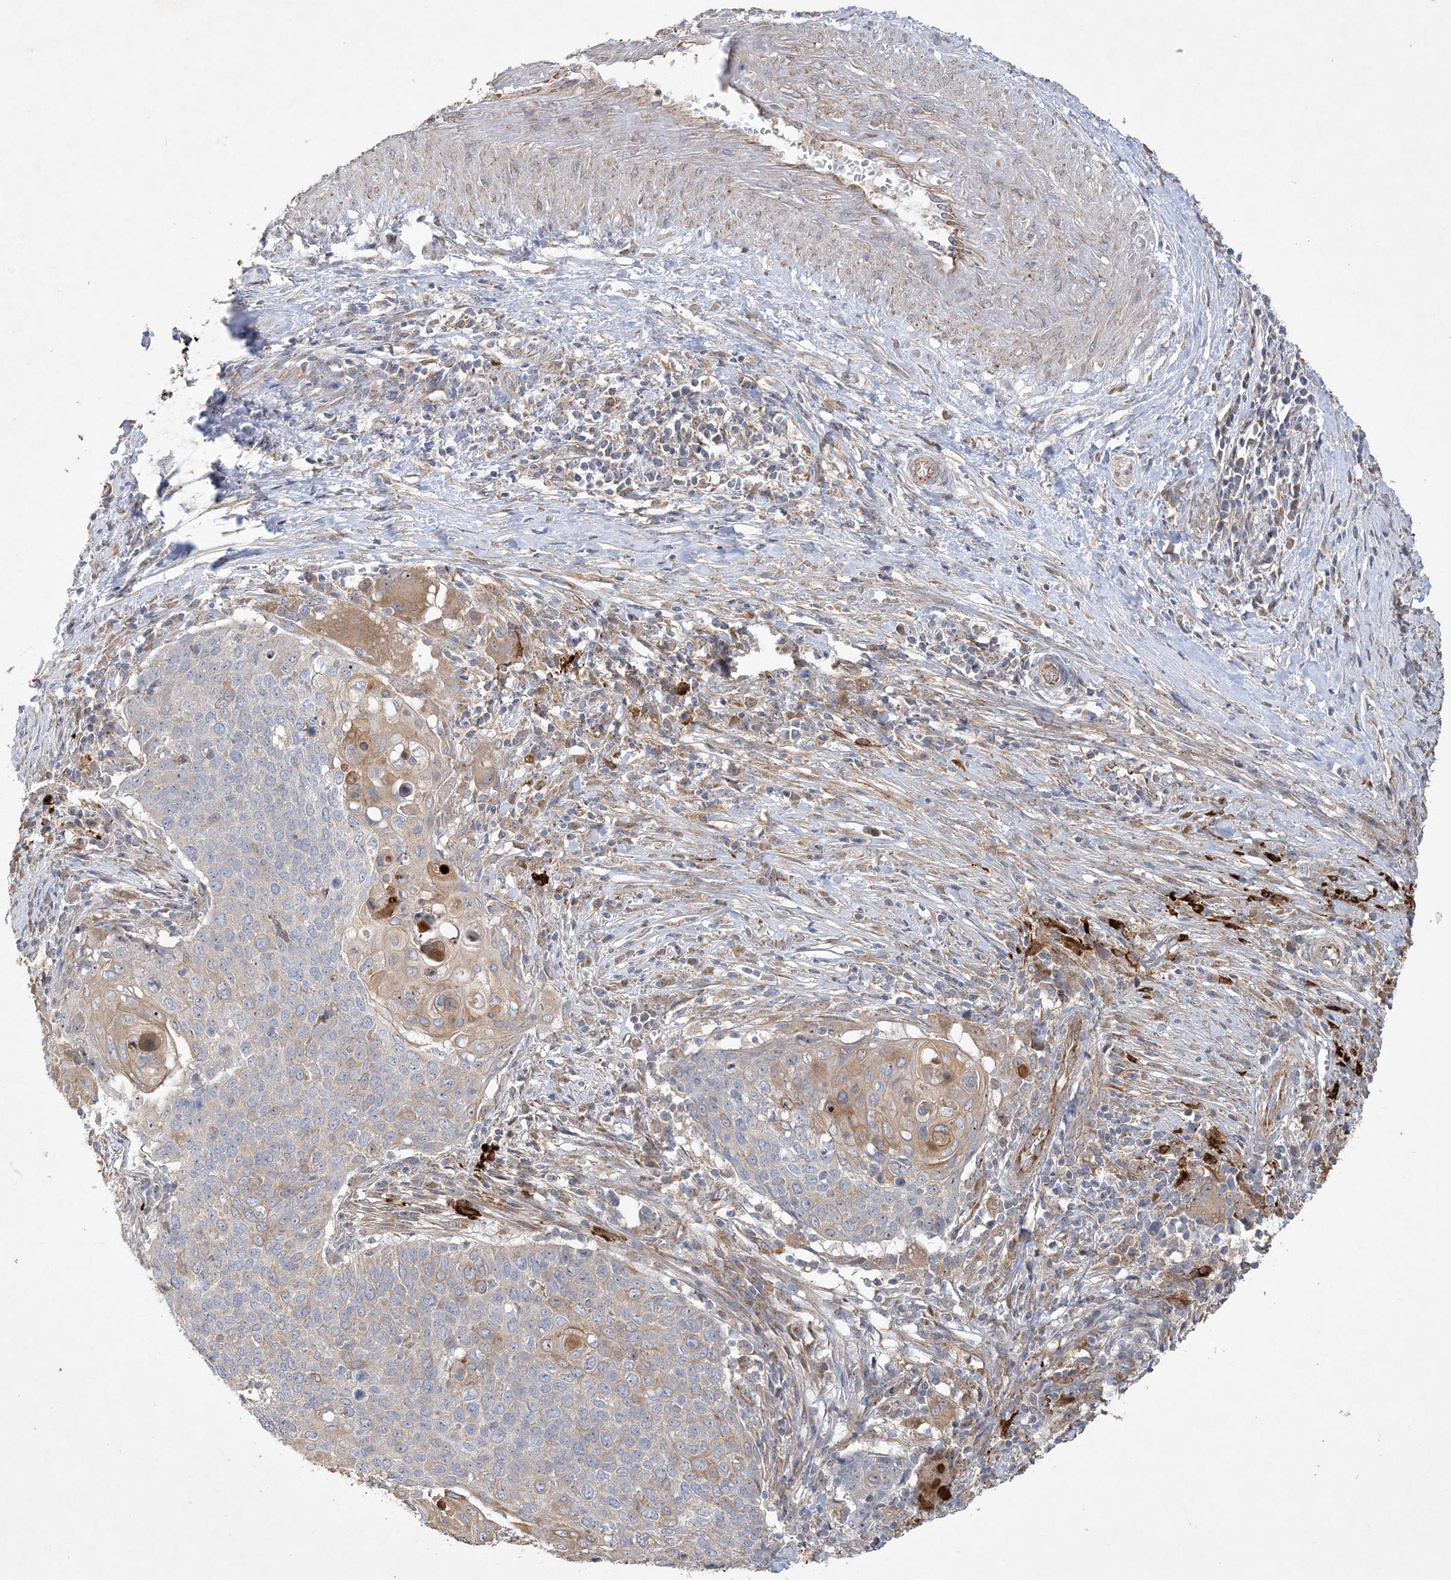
{"staining": {"intensity": "moderate", "quantity": "<25%", "location": "cytoplasmic/membranous"}, "tissue": "cervical cancer", "cell_type": "Tumor cells", "image_type": "cancer", "snomed": [{"axis": "morphology", "description": "Squamous cell carcinoma, NOS"}, {"axis": "topography", "description": "Cervix"}], "caption": "Human cervical cancer (squamous cell carcinoma) stained with a protein marker displays moderate staining in tumor cells.", "gene": "FEZ2", "patient": {"sex": "female", "age": 39}}